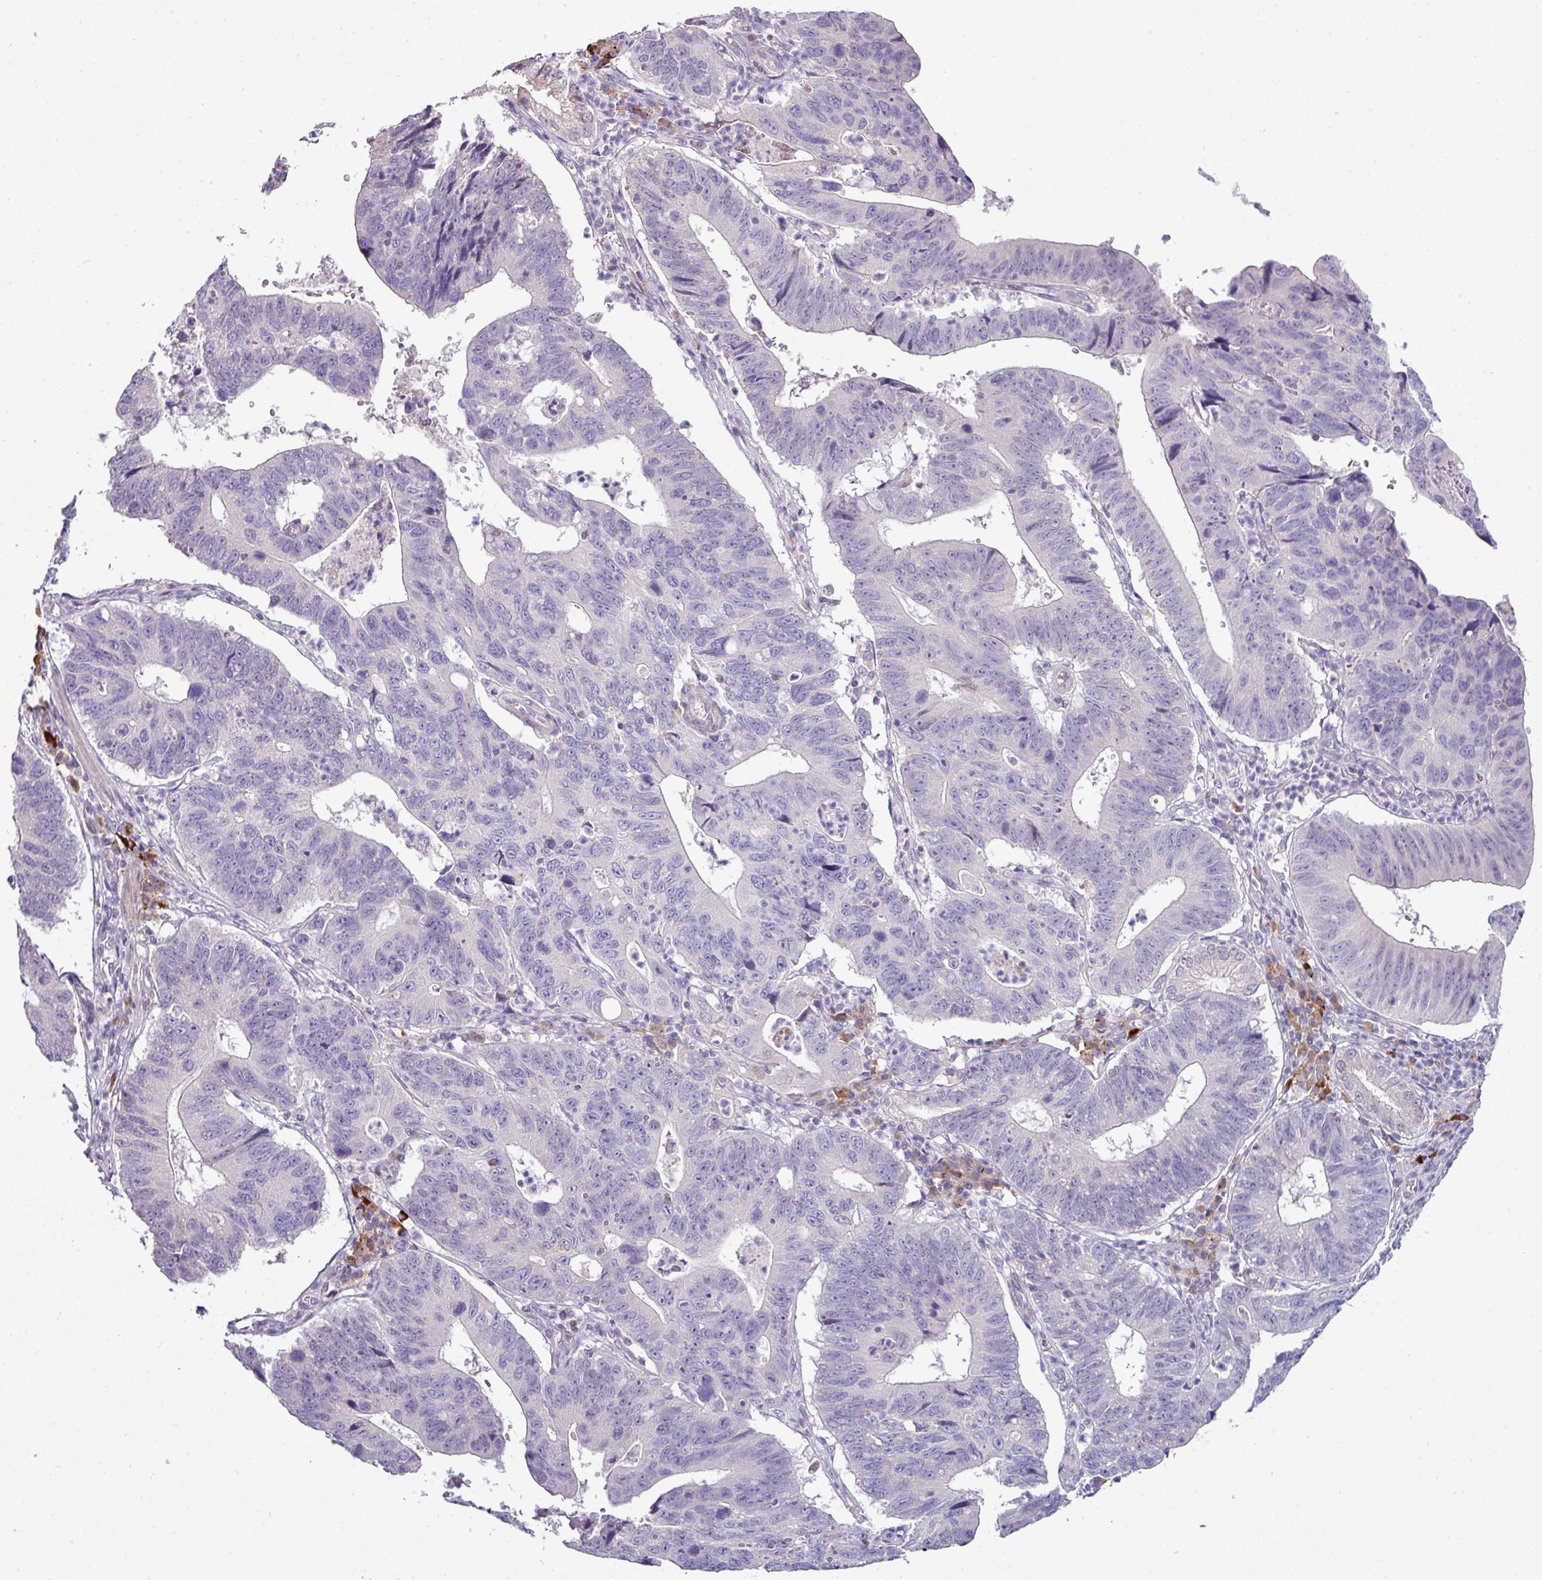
{"staining": {"intensity": "negative", "quantity": "none", "location": "none"}, "tissue": "stomach cancer", "cell_type": "Tumor cells", "image_type": "cancer", "snomed": [{"axis": "morphology", "description": "Adenocarcinoma, NOS"}, {"axis": "topography", "description": "Stomach"}], "caption": "IHC image of adenocarcinoma (stomach) stained for a protein (brown), which reveals no staining in tumor cells. (Brightfield microscopy of DAB (3,3'-diaminobenzidine) immunohistochemistry (IHC) at high magnification).", "gene": "SLAMF6", "patient": {"sex": "male", "age": 59}}